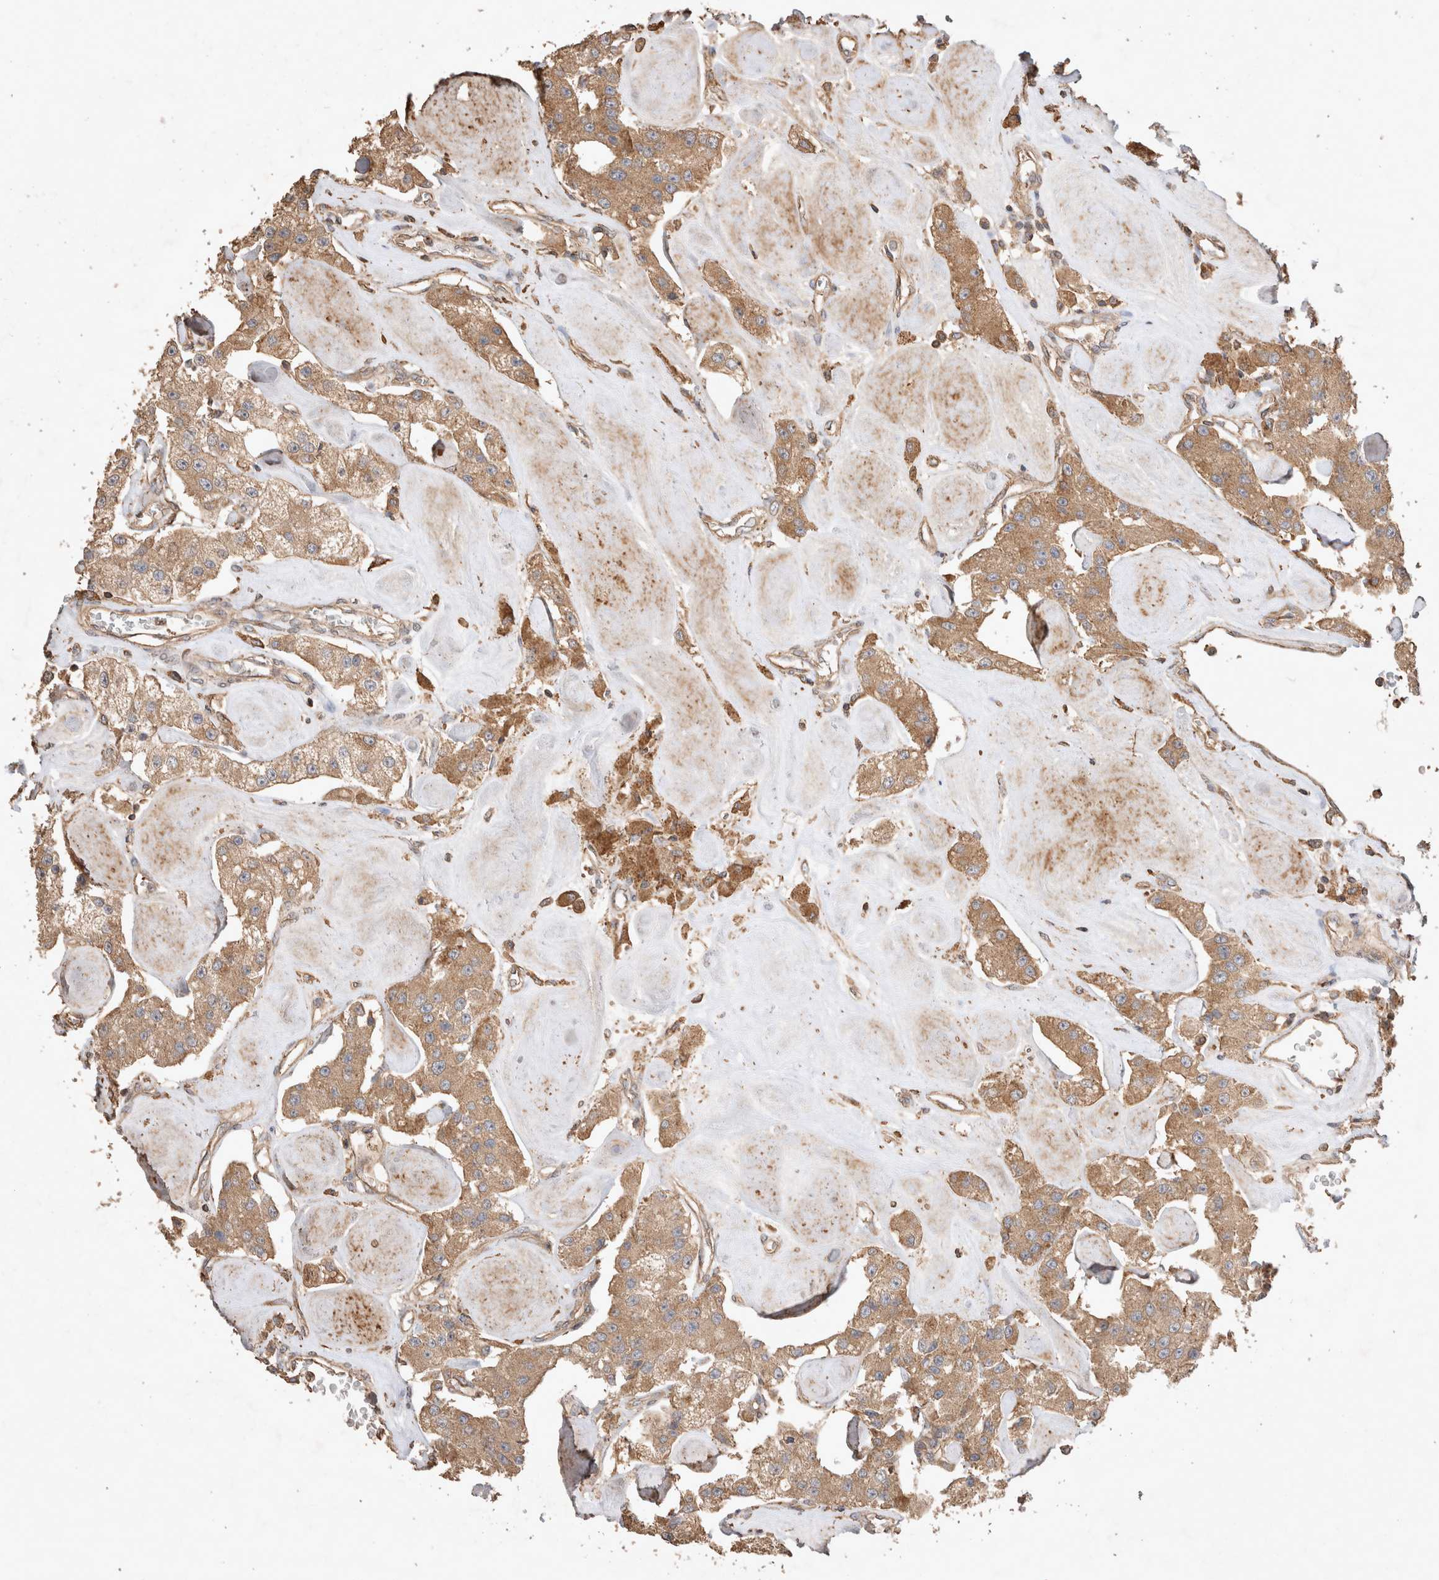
{"staining": {"intensity": "moderate", "quantity": ">75%", "location": "cytoplasmic/membranous"}, "tissue": "carcinoid", "cell_type": "Tumor cells", "image_type": "cancer", "snomed": [{"axis": "morphology", "description": "Carcinoid, malignant, NOS"}, {"axis": "topography", "description": "Pancreas"}], "caption": "This is a micrograph of IHC staining of carcinoid (malignant), which shows moderate positivity in the cytoplasmic/membranous of tumor cells.", "gene": "SNX31", "patient": {"sex": "male", "age": 41}}